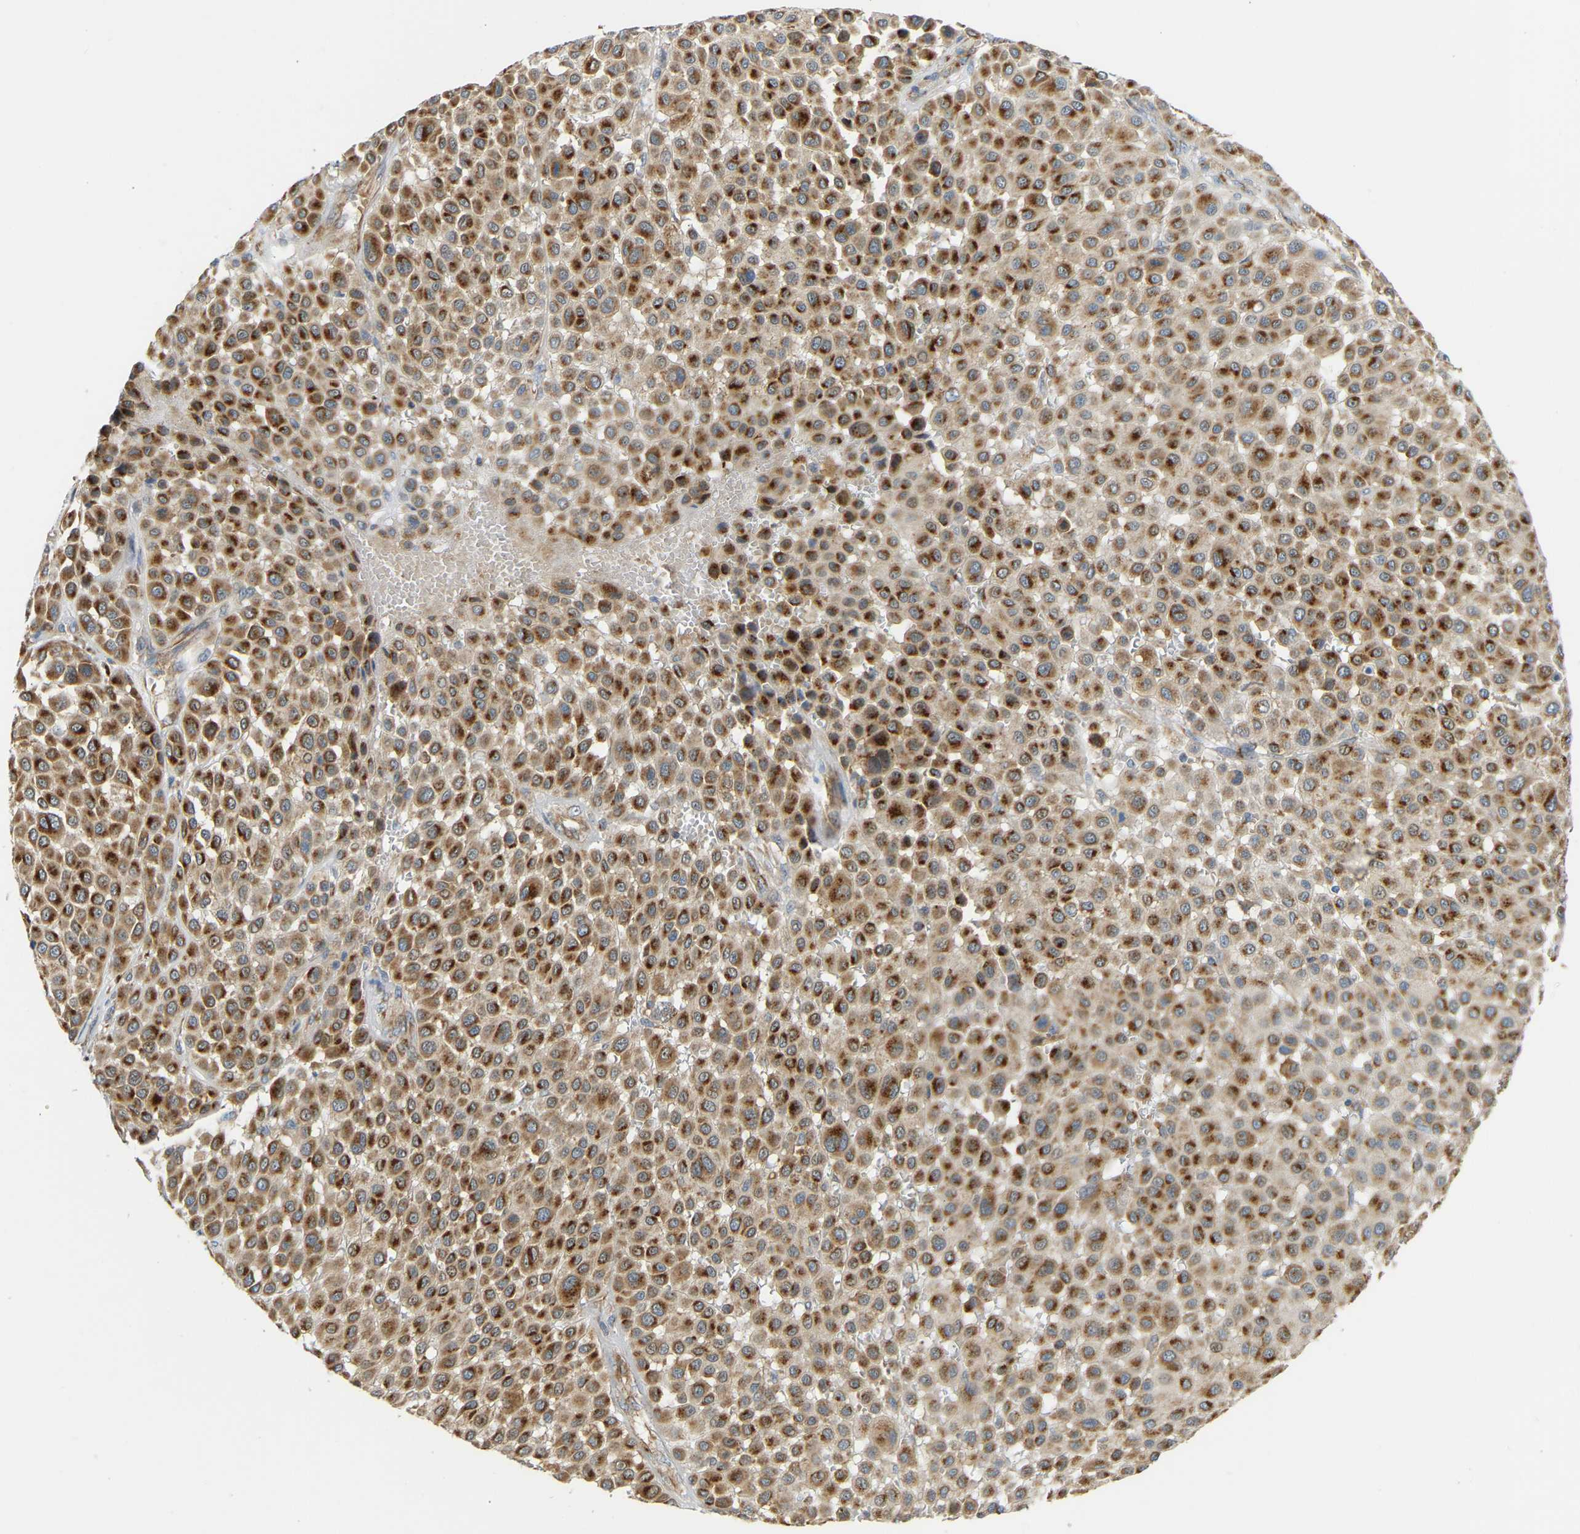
{"staining": {"intensity": "strong", "quantity": ">75%", "location": "cytoplasmic/membranous"}, "tissue": "melanoma", "cell_type": "Tumor cells", "image_type": "cancer", "snomed": [{"axis": "morphology", "description": "Malignant melanoma, Metastatic site"}, {"axis": "topography", "description": "Soft tissue"}], "caption": "A high amount of strong cytoplasmic/membranous positivity is appreciated in about >75% of tumor cells in melanoma tissue.", "gene": "YIPF2", "patient": {"sex": "male", "age": 41}}